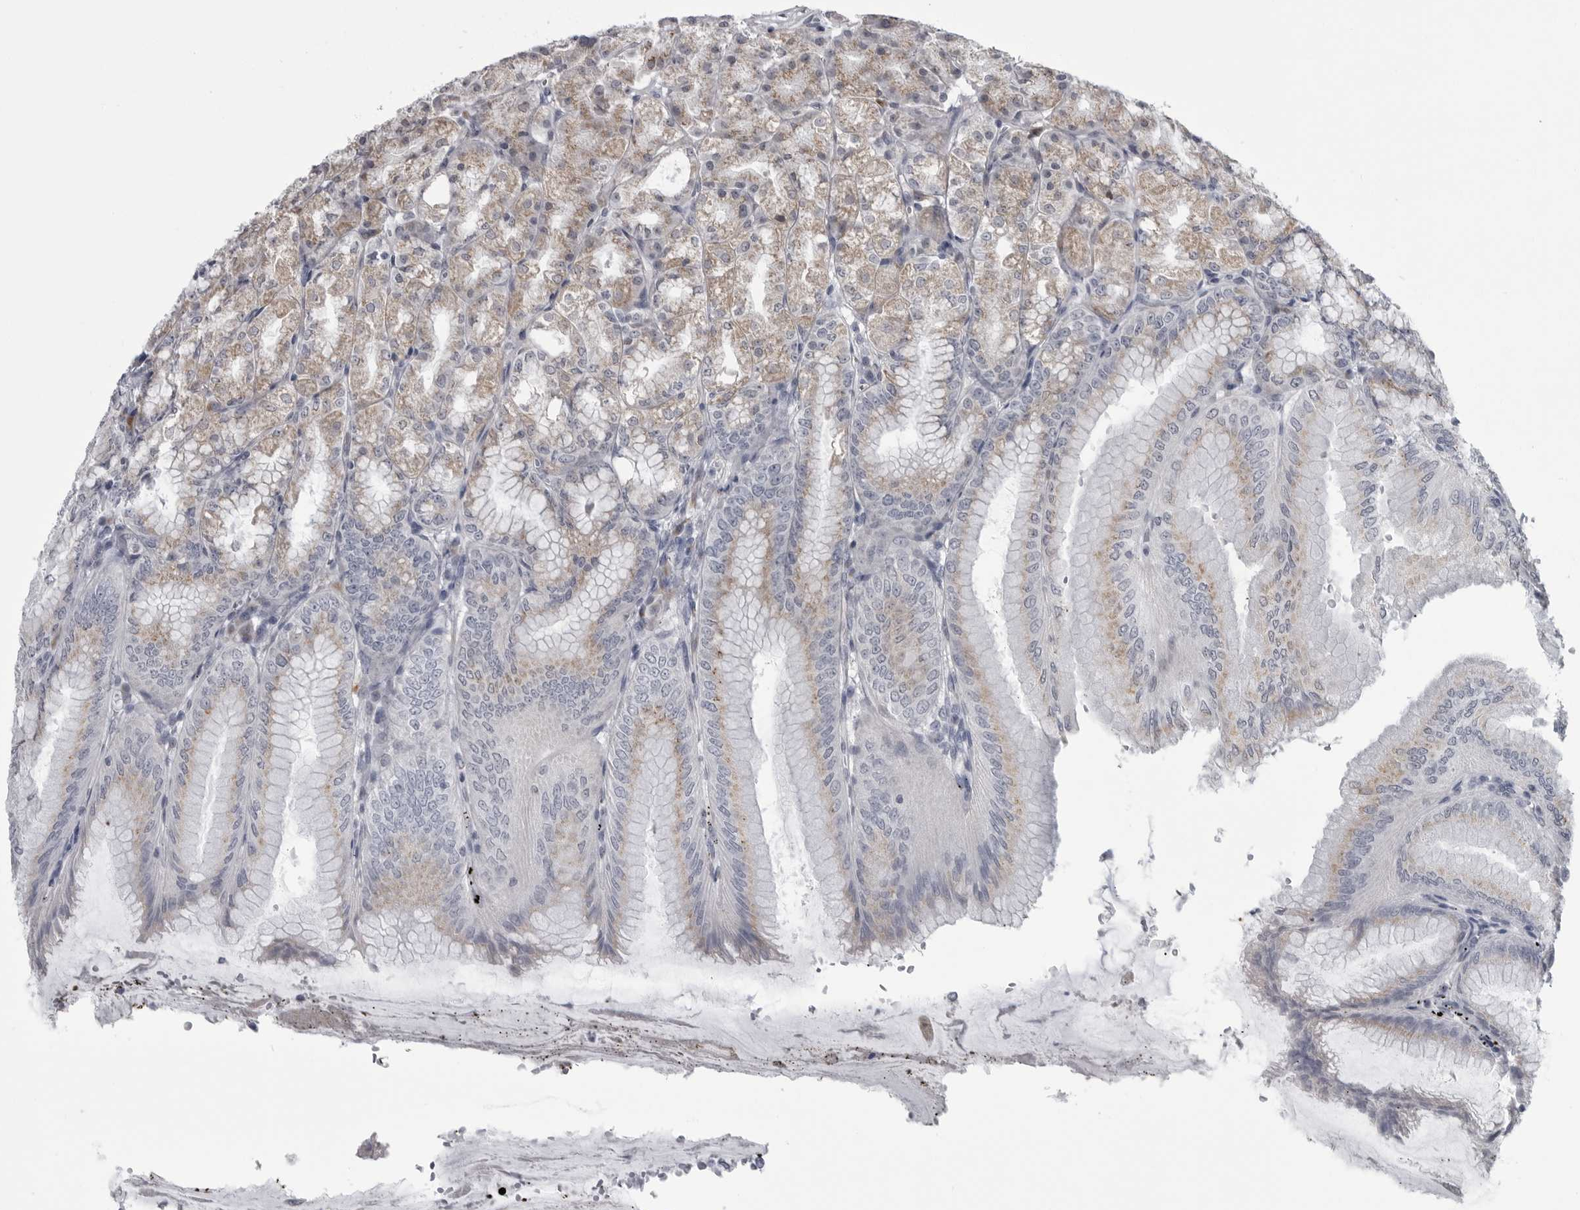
{"staining": {"intensity": "moderate", "quantity": "25%-75%", "location": "cytoplasmic/membranous"}, "tissue": "stomach", "cell_type": "Glandular cells", "image_type": "normal", "snomed": [{"axis": "morphology", "description": "Normal tissue, NOS"}, {"axis": "topography", "description": "Stomach, lower"}], "caption": "Human stomach stained with a brown dye reveals moderate cytoplasmic/membranous positive positivity in approximately 25%-75% of glandular cells.", "gene": "MYOC", "patient": {"sex": "male", "age": 71}}